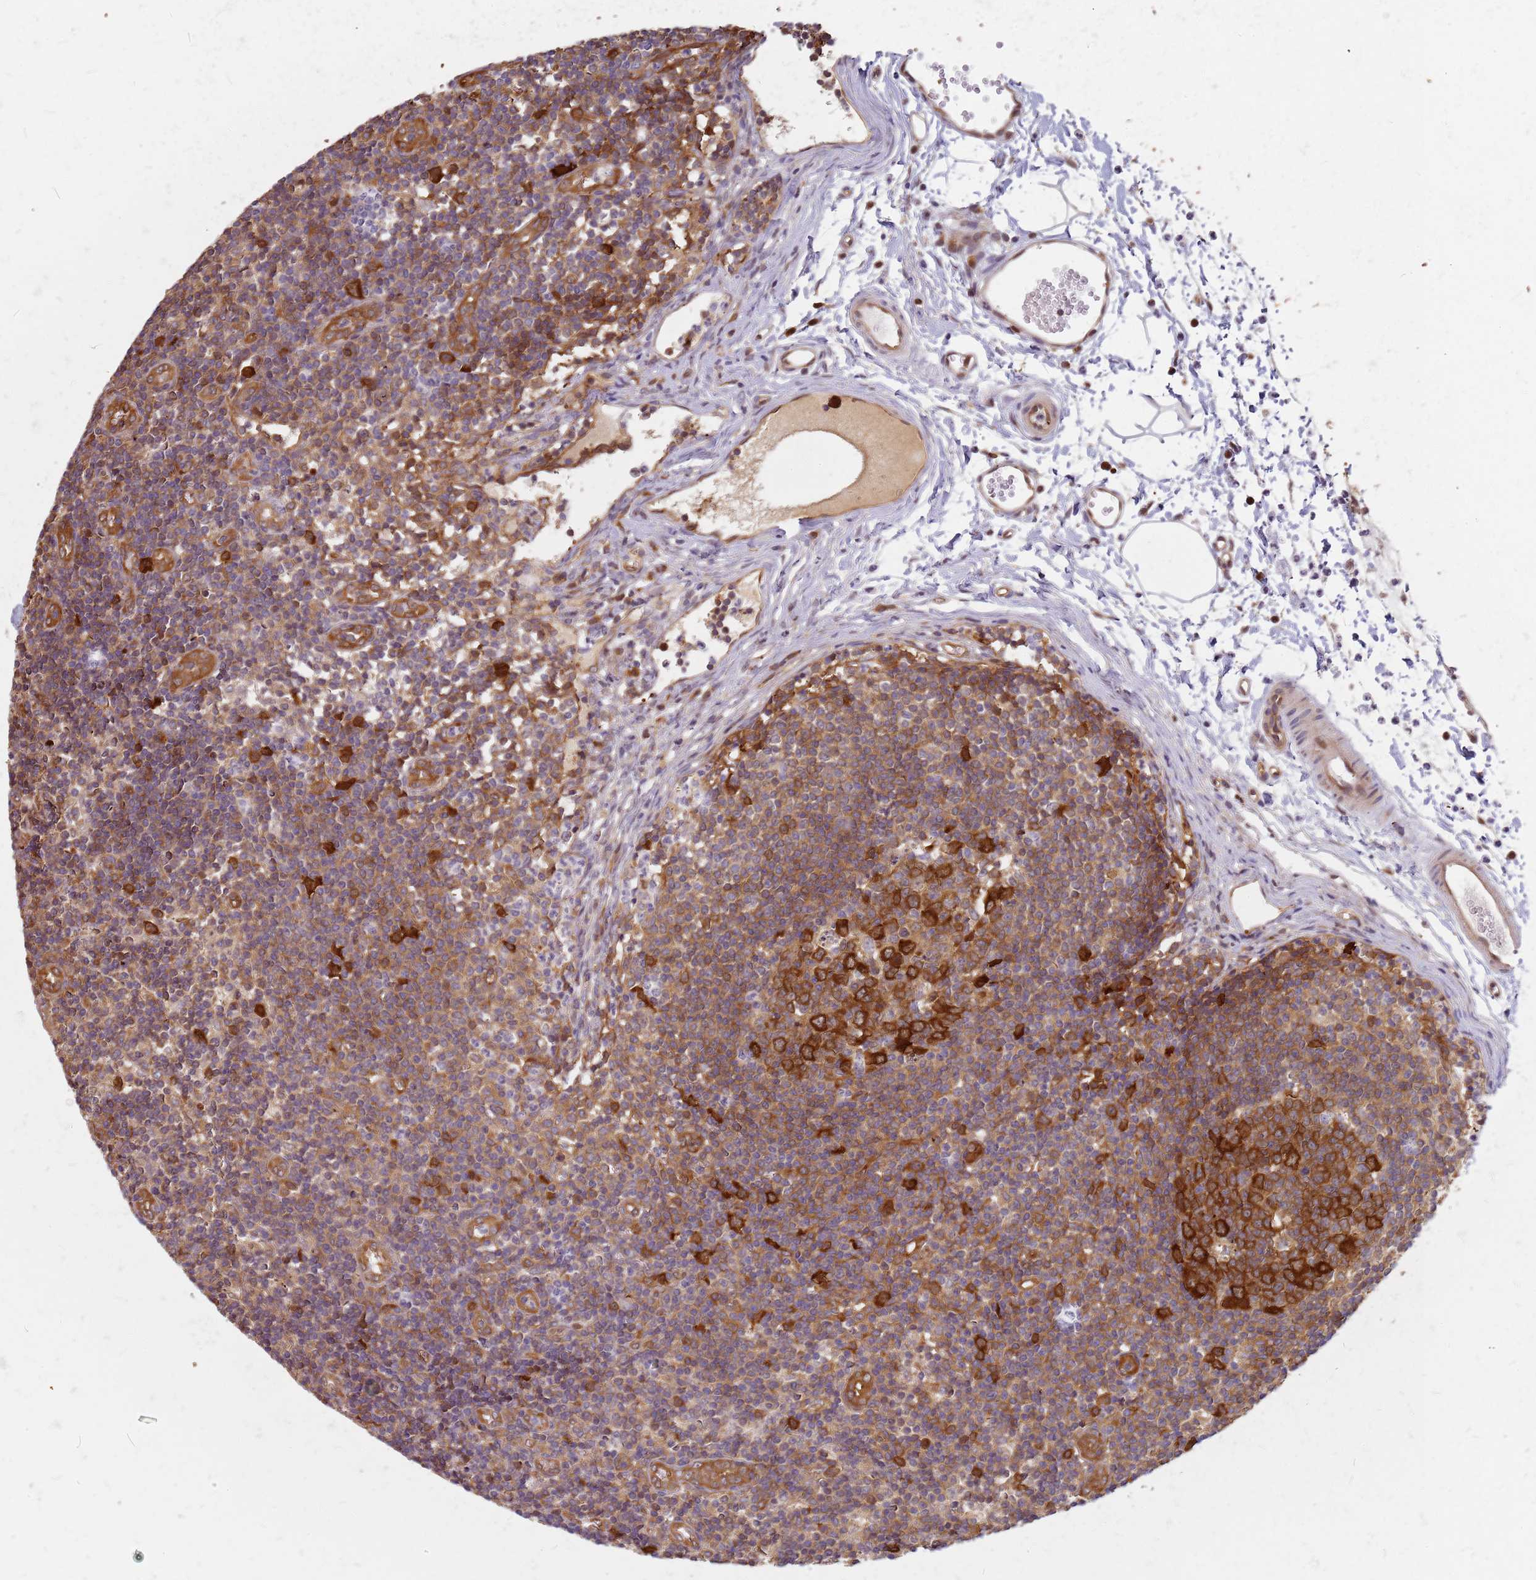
{"staining": {"intensity": "strong", "quantity": ">75%", "location": "cytoplasmic/membranous"}, "tissue": "lymph node", "cell_type": "Germinal center cells", "image_type": "normal", "snomed": [{"axis": "morphology", "description": "Normal tissue, NOS"}, {"axis": "topography", "description": "Lymph node"}], "caption": "Brown immunohistochemical staining in unremarkable human lymph node displays strong cytoplasmic/membranous positivity in approximately >75% of germinal center cells.", "gene": "HDX", "patient": {"sex": "female", "age": 37}}